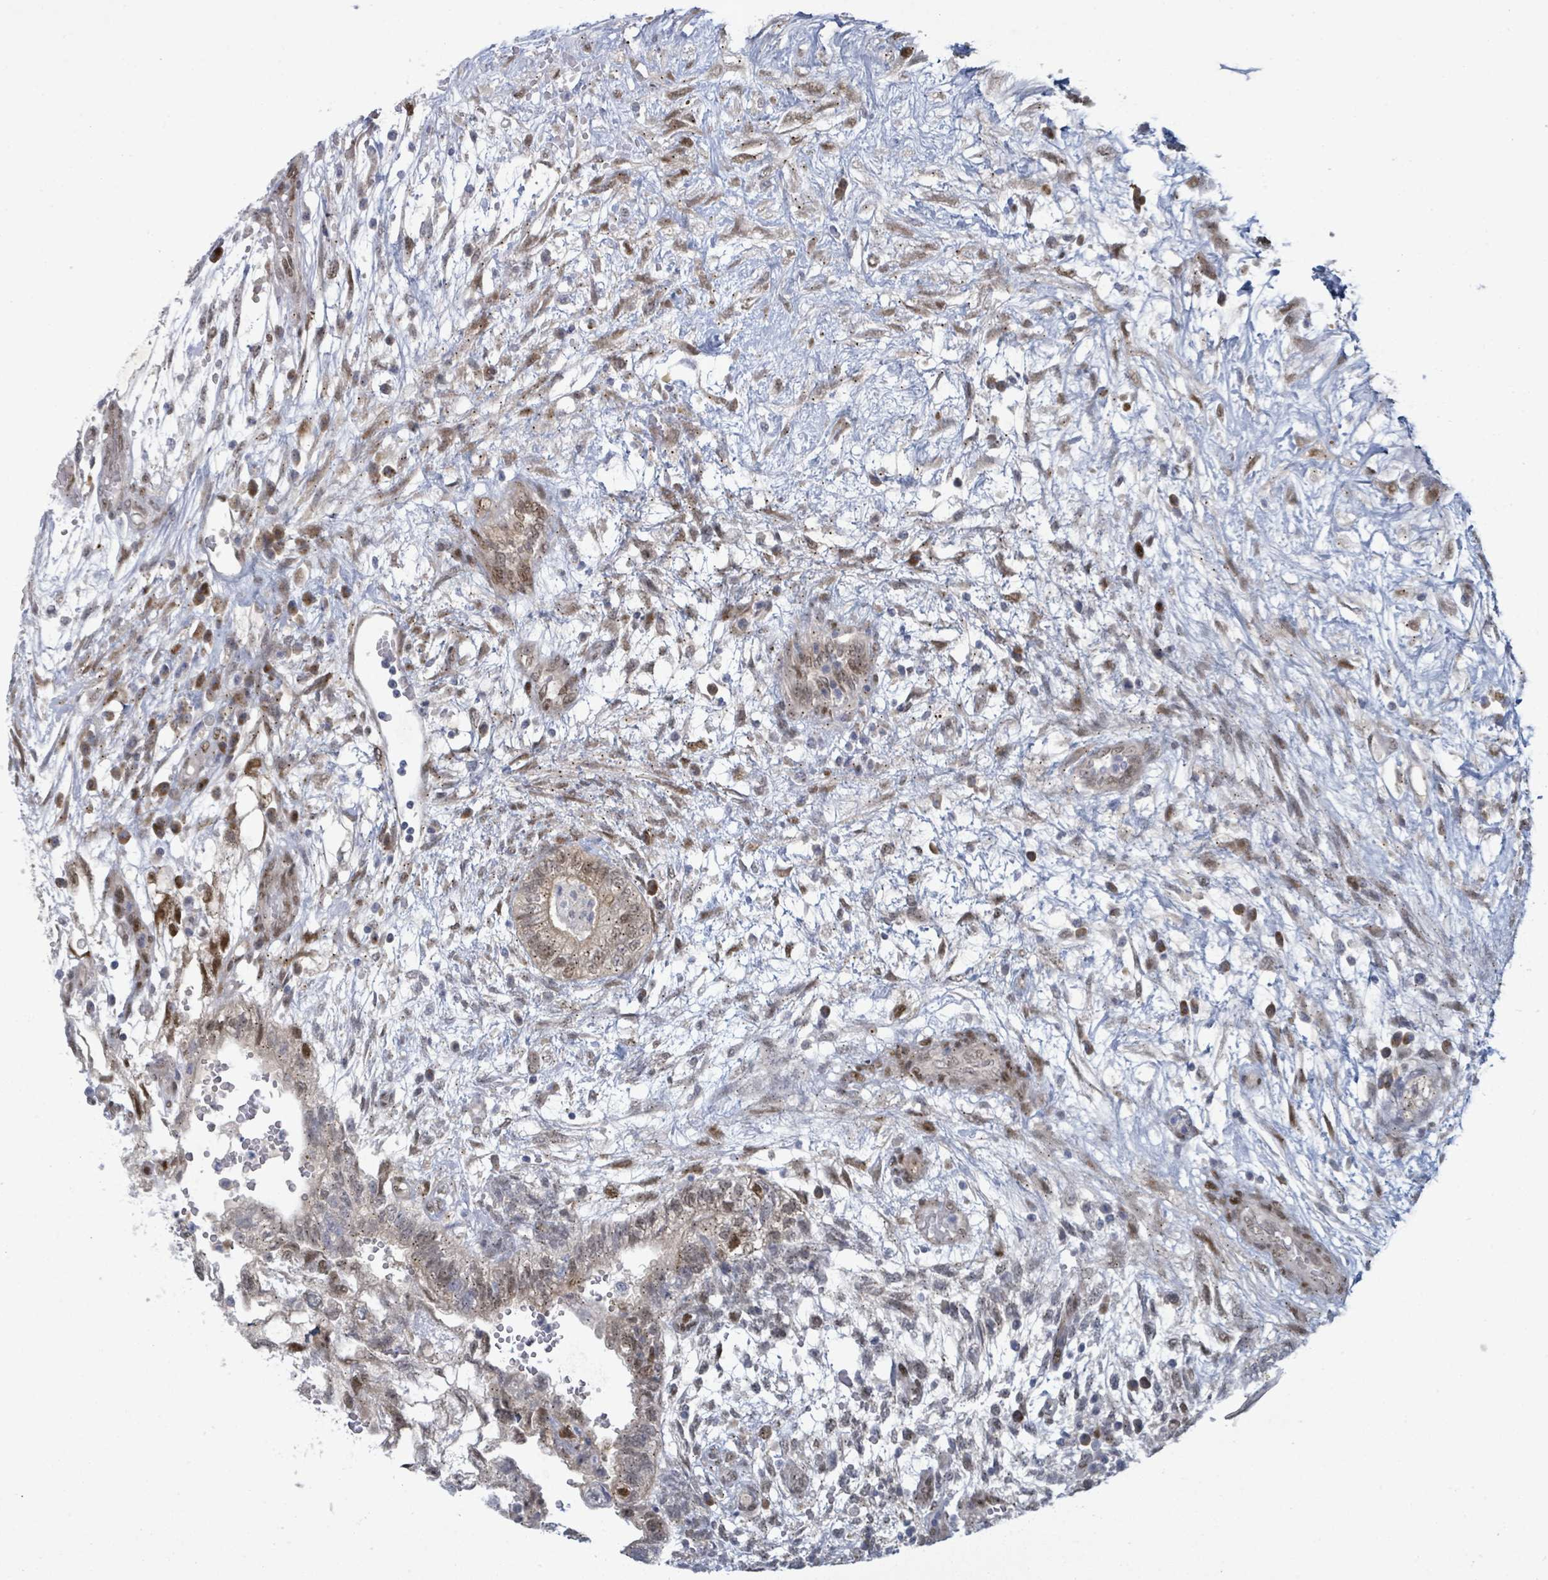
{"staining": {"intensity": "moderate", "quantity": "<25%", "location": "cytoplasmic/membranous,nuclear"}, "tissue": "testis cancer", "cell_type": "Tumor cells", "image_type": "cancer", "snomed": [{"axis": "morphology", "description": "Normal tissue, NOS"}, {"axis": "morphology", "description": "Carcinoma, Embryonal, NOS"}, {"axis": "topography", "description": "Testis"}], "caption": "High-magnification brightfield microscopy of testis cancer stained with DAB (3,3'-diaminobenzidine) (brown) and counterstained with hematoxylin (blue). tumor cells exhibit moderate cytoplasmic/membranous and nuclear positivity is present in about<25% of cells. (brown staining indicates protein expression, while blue staining denotes nuclei).", "gene": "TUSC1", "patient": {"sex": "male", "age": 32}}